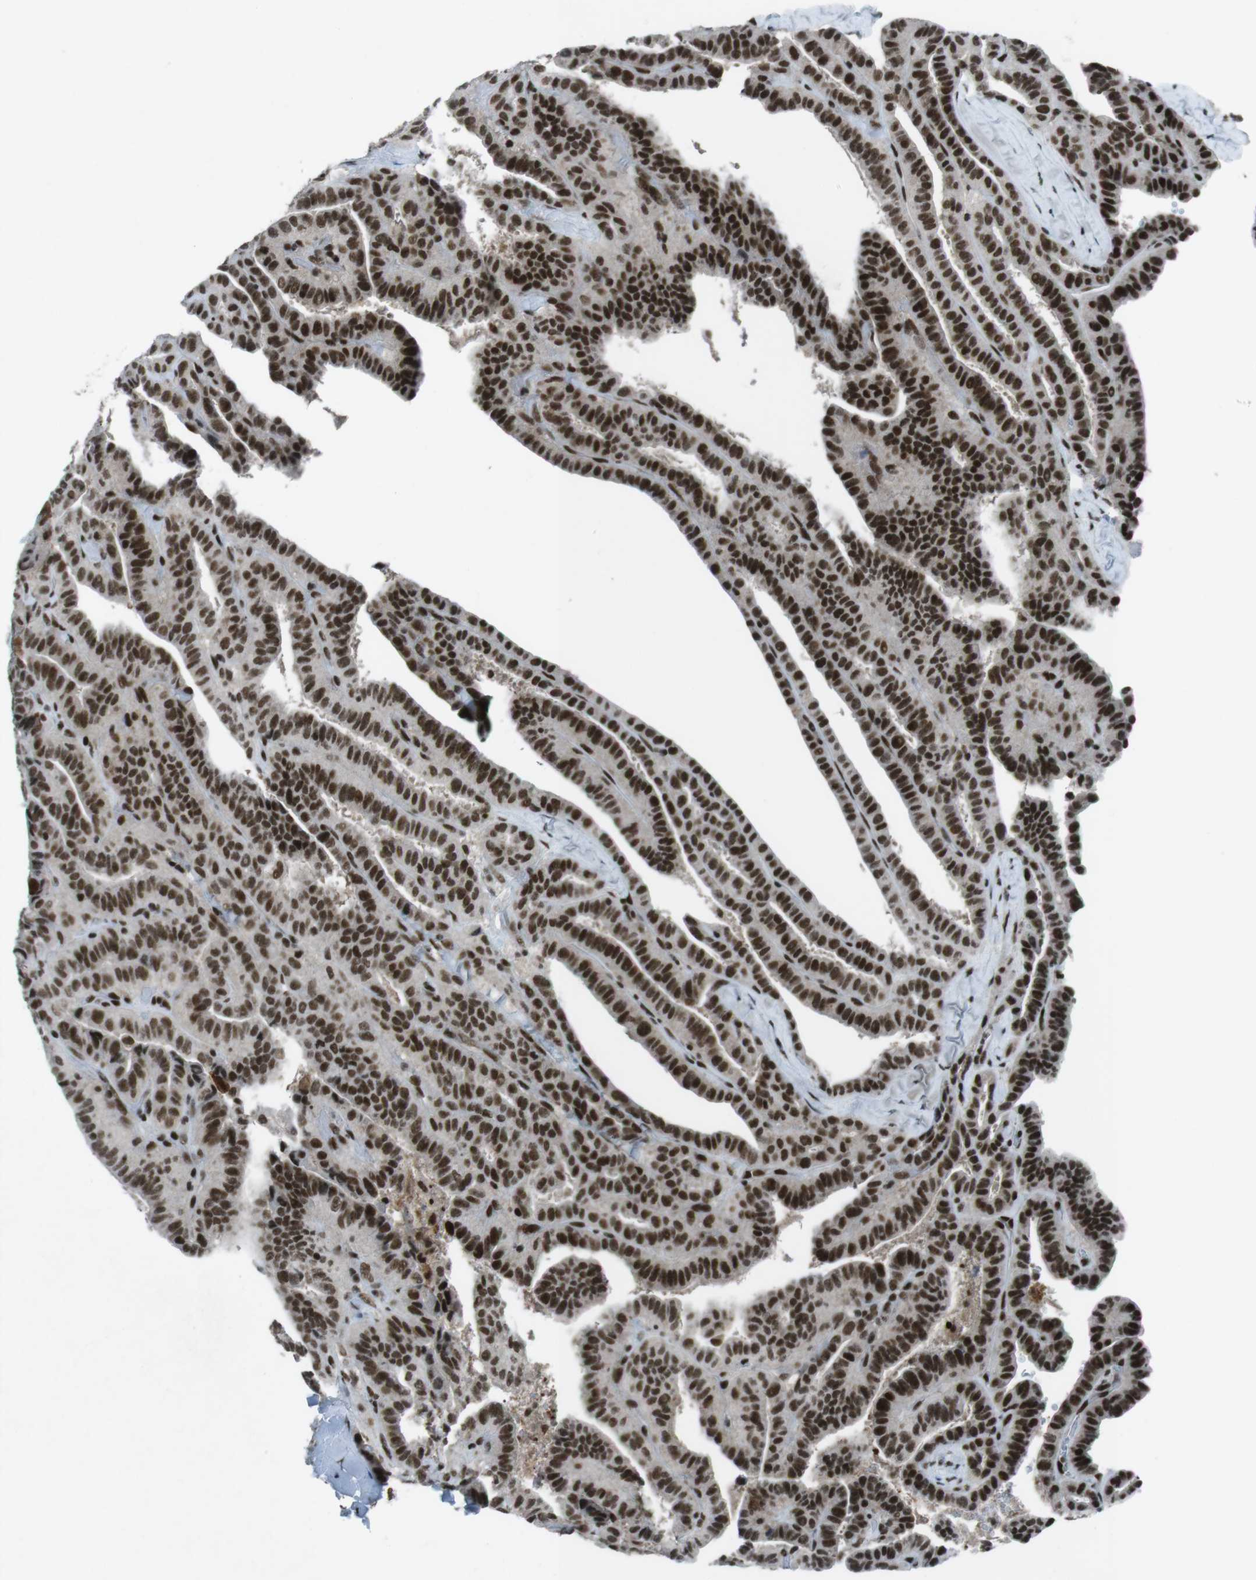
{"staining": {"intensity": "strong", "quantity": ">75%", "location": "nuclear"}, "tissue": "thyroid cancer", "cell_type": "Tumor cells", "image_type": "cancer", "snomed": [{"axis": "morphology", "description": "Papillary adenocarcinoma, NOS"}, {"axis": "topography", "description": "Thyroid gland"}], "caption": "Protein expression by immunohistochemistry exhibits strong nuclear staining in approximately >75% of tumor cells in papillary adenocarcinoma (thyroid).", "gene": "TAF1", "patient": {"sex": "male", "age": 77}}